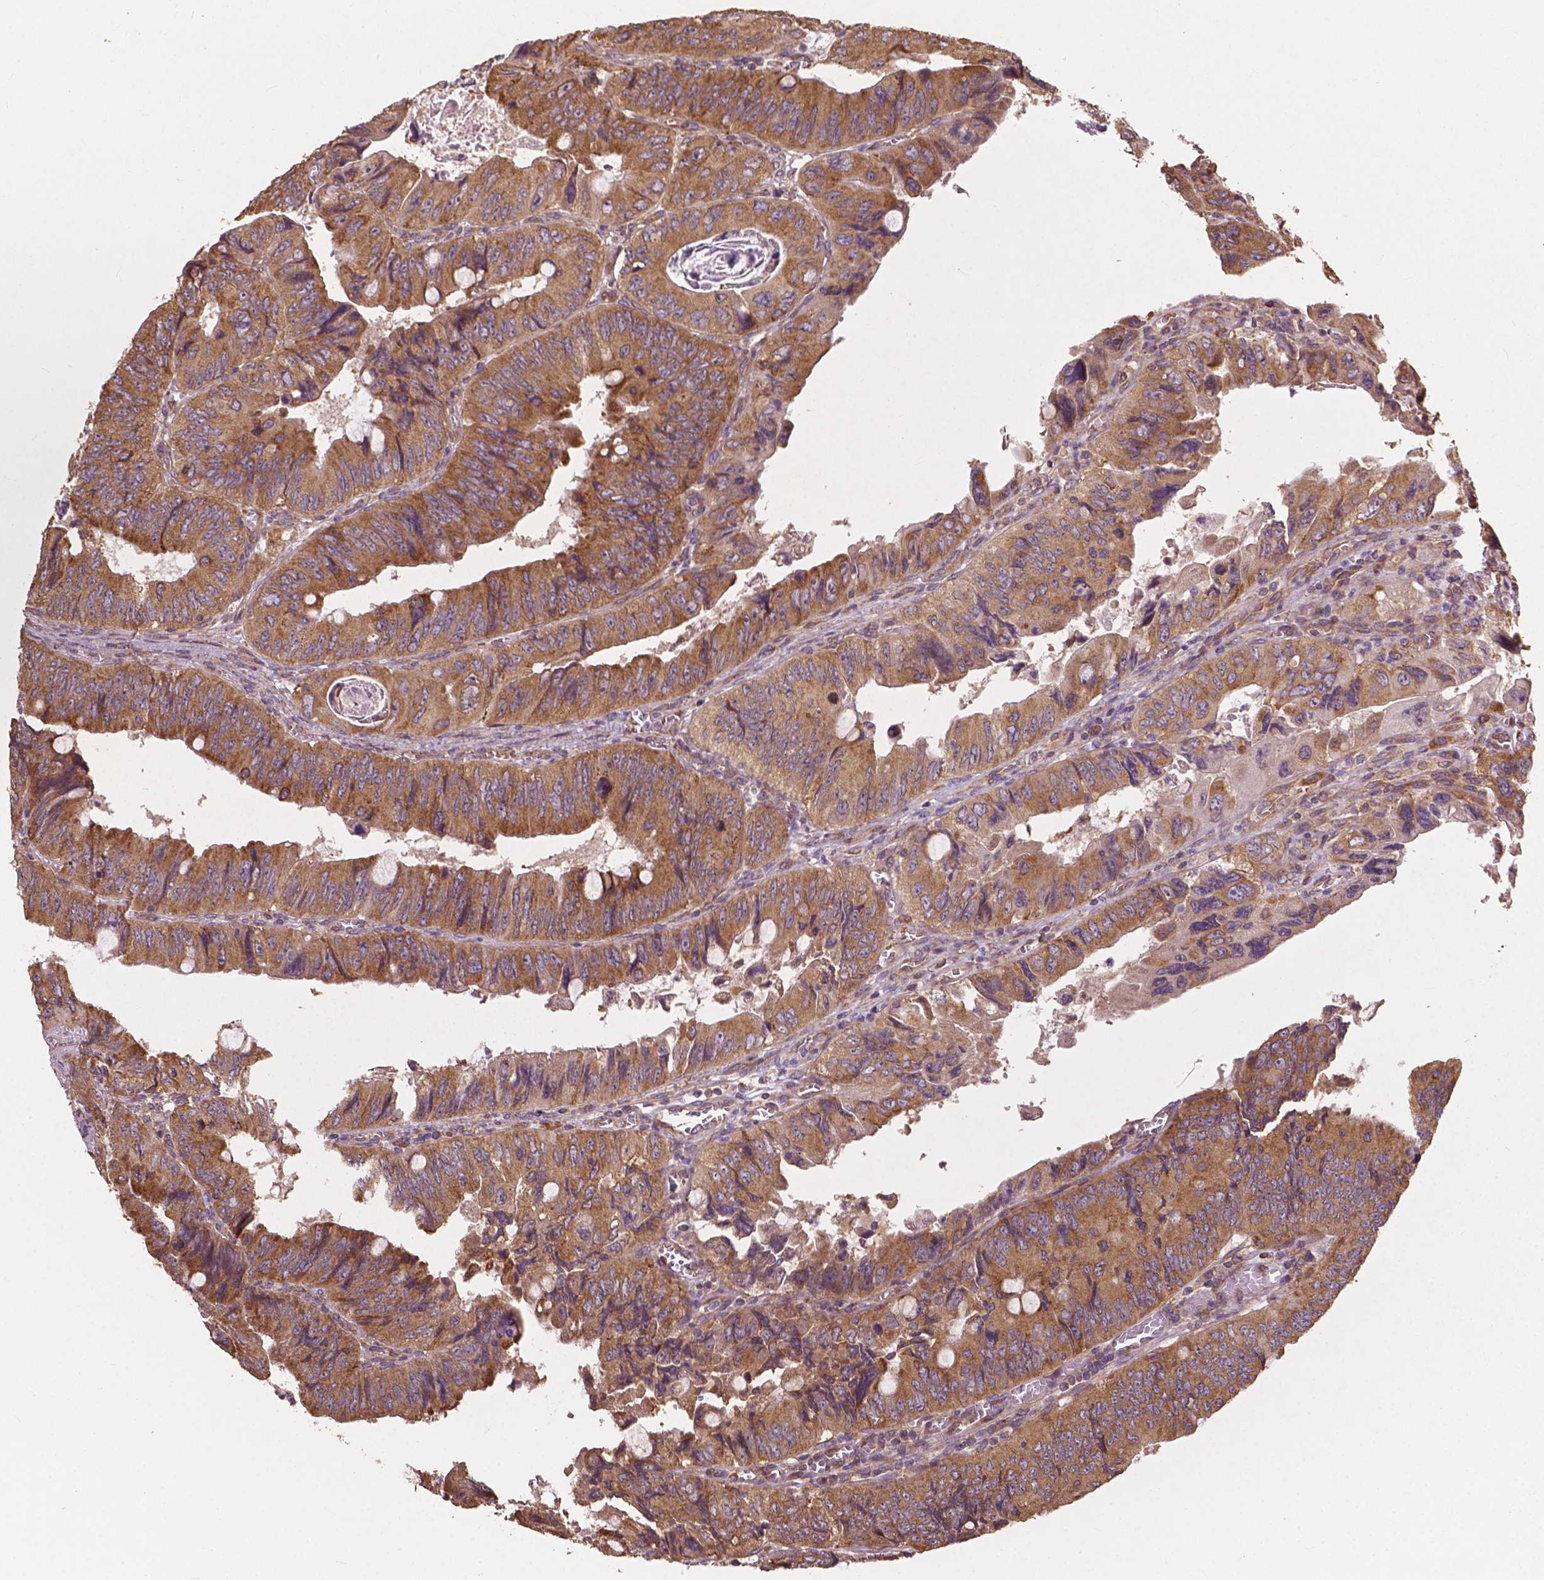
{"staining": {"intensity": "moderate", "quantity": ">75%", "location": "cytoplasmic/membranous"}, "tissue": "colorectal cancer", "cell_type": "Tumor cells", "image_type": "cancer", "snomed": [{"axis": "morphology", "description": "Adenocarcinoma, NOS"}, {"axis": "topography", "description": "Colon"}], "caption": "Approximately >75% of tumor cells in colorectal cancer (adenocarcinoma) display moderate cytoplasmic/membranous protein positivity as visualized by brown immunohistochemical staining.", "gene": "G3BP1", "patient": {"sex": "female", "age": 84}}